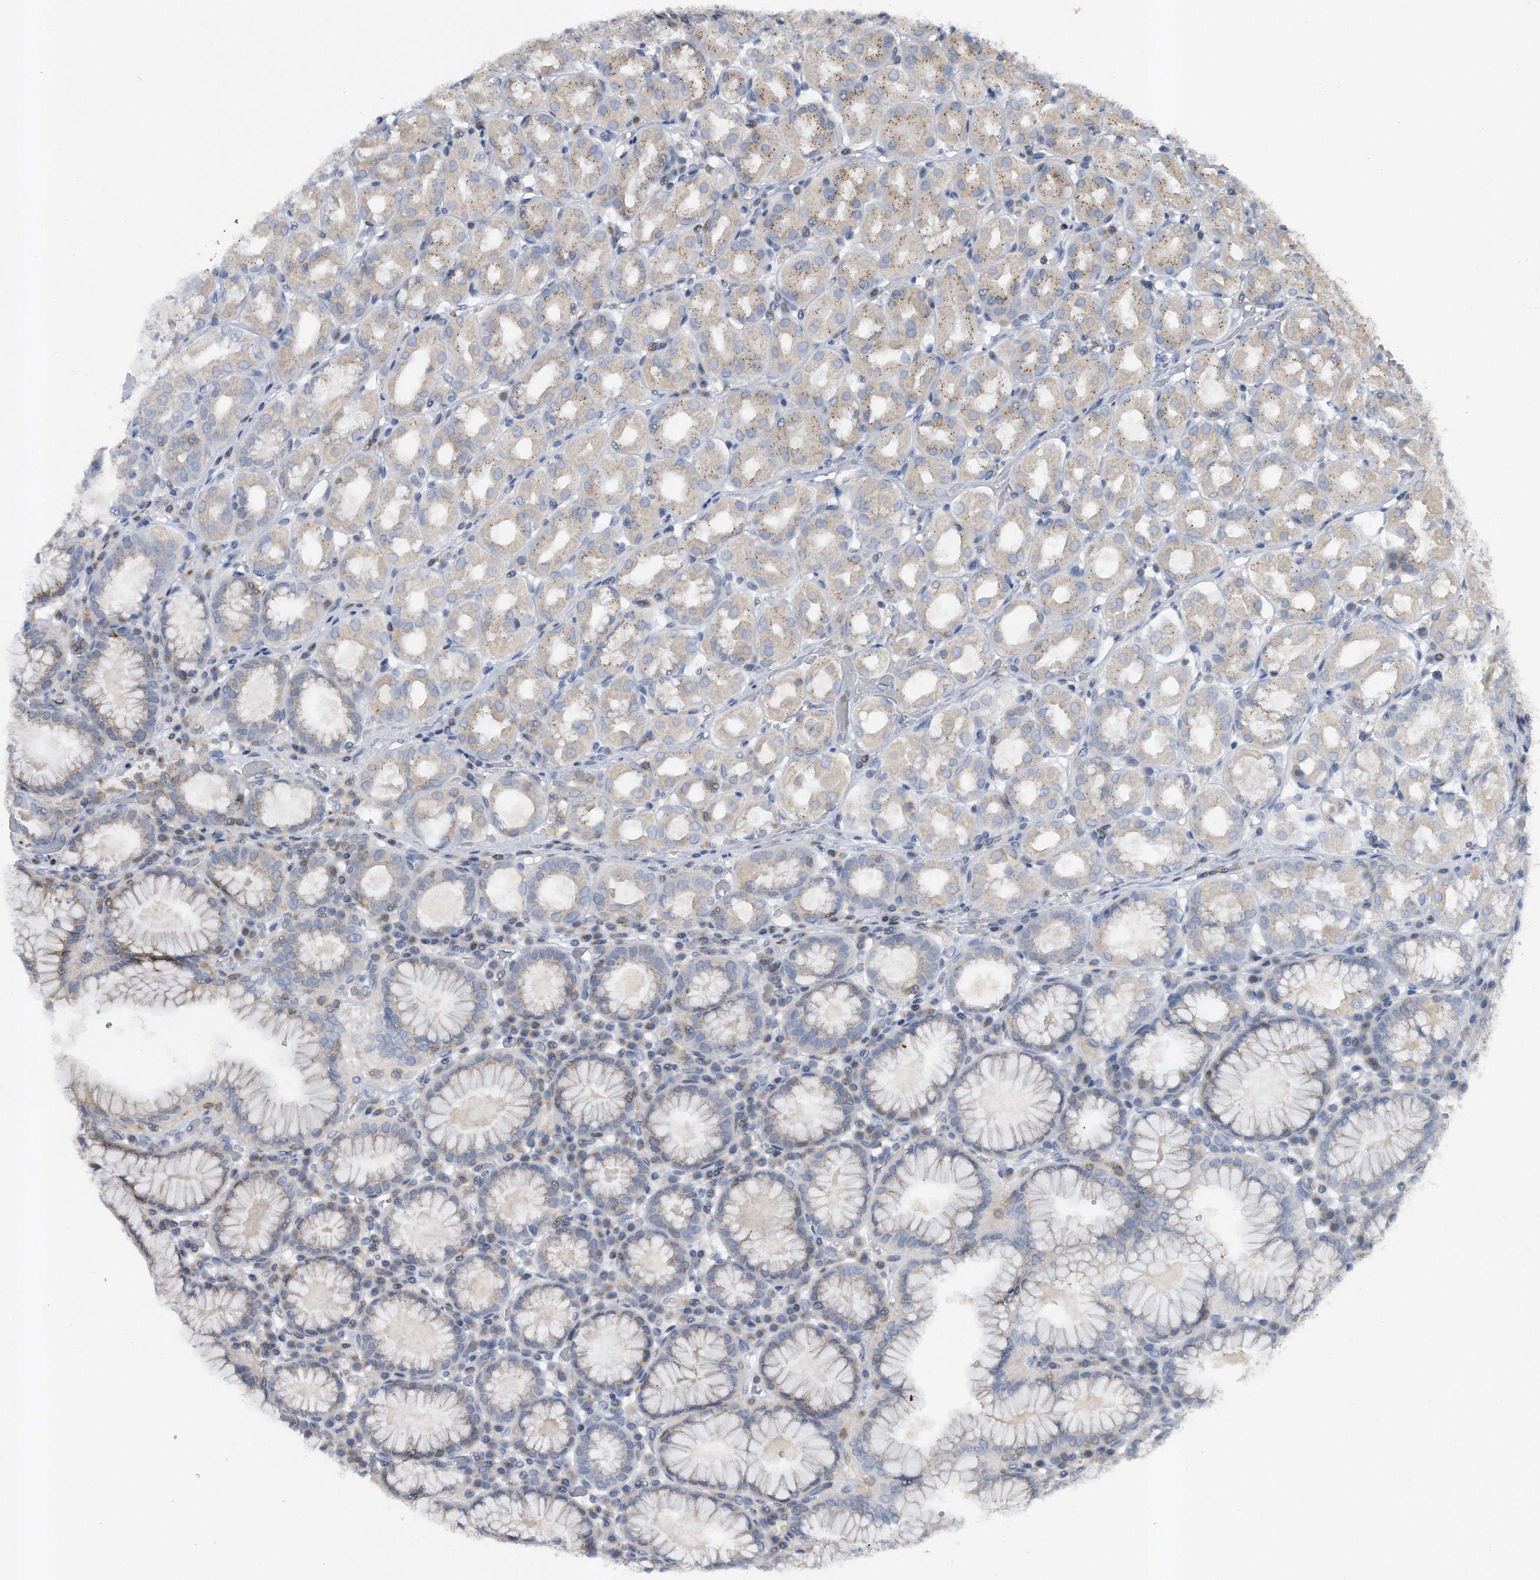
{"staining": {"intensity": "weak", "quantity": "25%-75%", "location": "cytoplasmic/membranous"}, "tissue": "stomach", "cell_type": "Glandular cells", "image_type": "normal", "snomed": [{"axis": "morphology", "description": "Normal tissue, NOS"}, {"axis": "topography", "description": "Stomach"}, {"axis": "topography", "description": "Stomach, lower"}], "caption": "Immunohistochemical staining of benign stomach displays weak cytoplasmic/membranous protein expression in about 25%-75% of glandular cells. The protein is stained brown, and the nuclei are stained in blue (DAB IHC with brightfield microscopy, high magnification).", "gene": "PGBD2", "patient": {"sex": "female", "age": 56}}